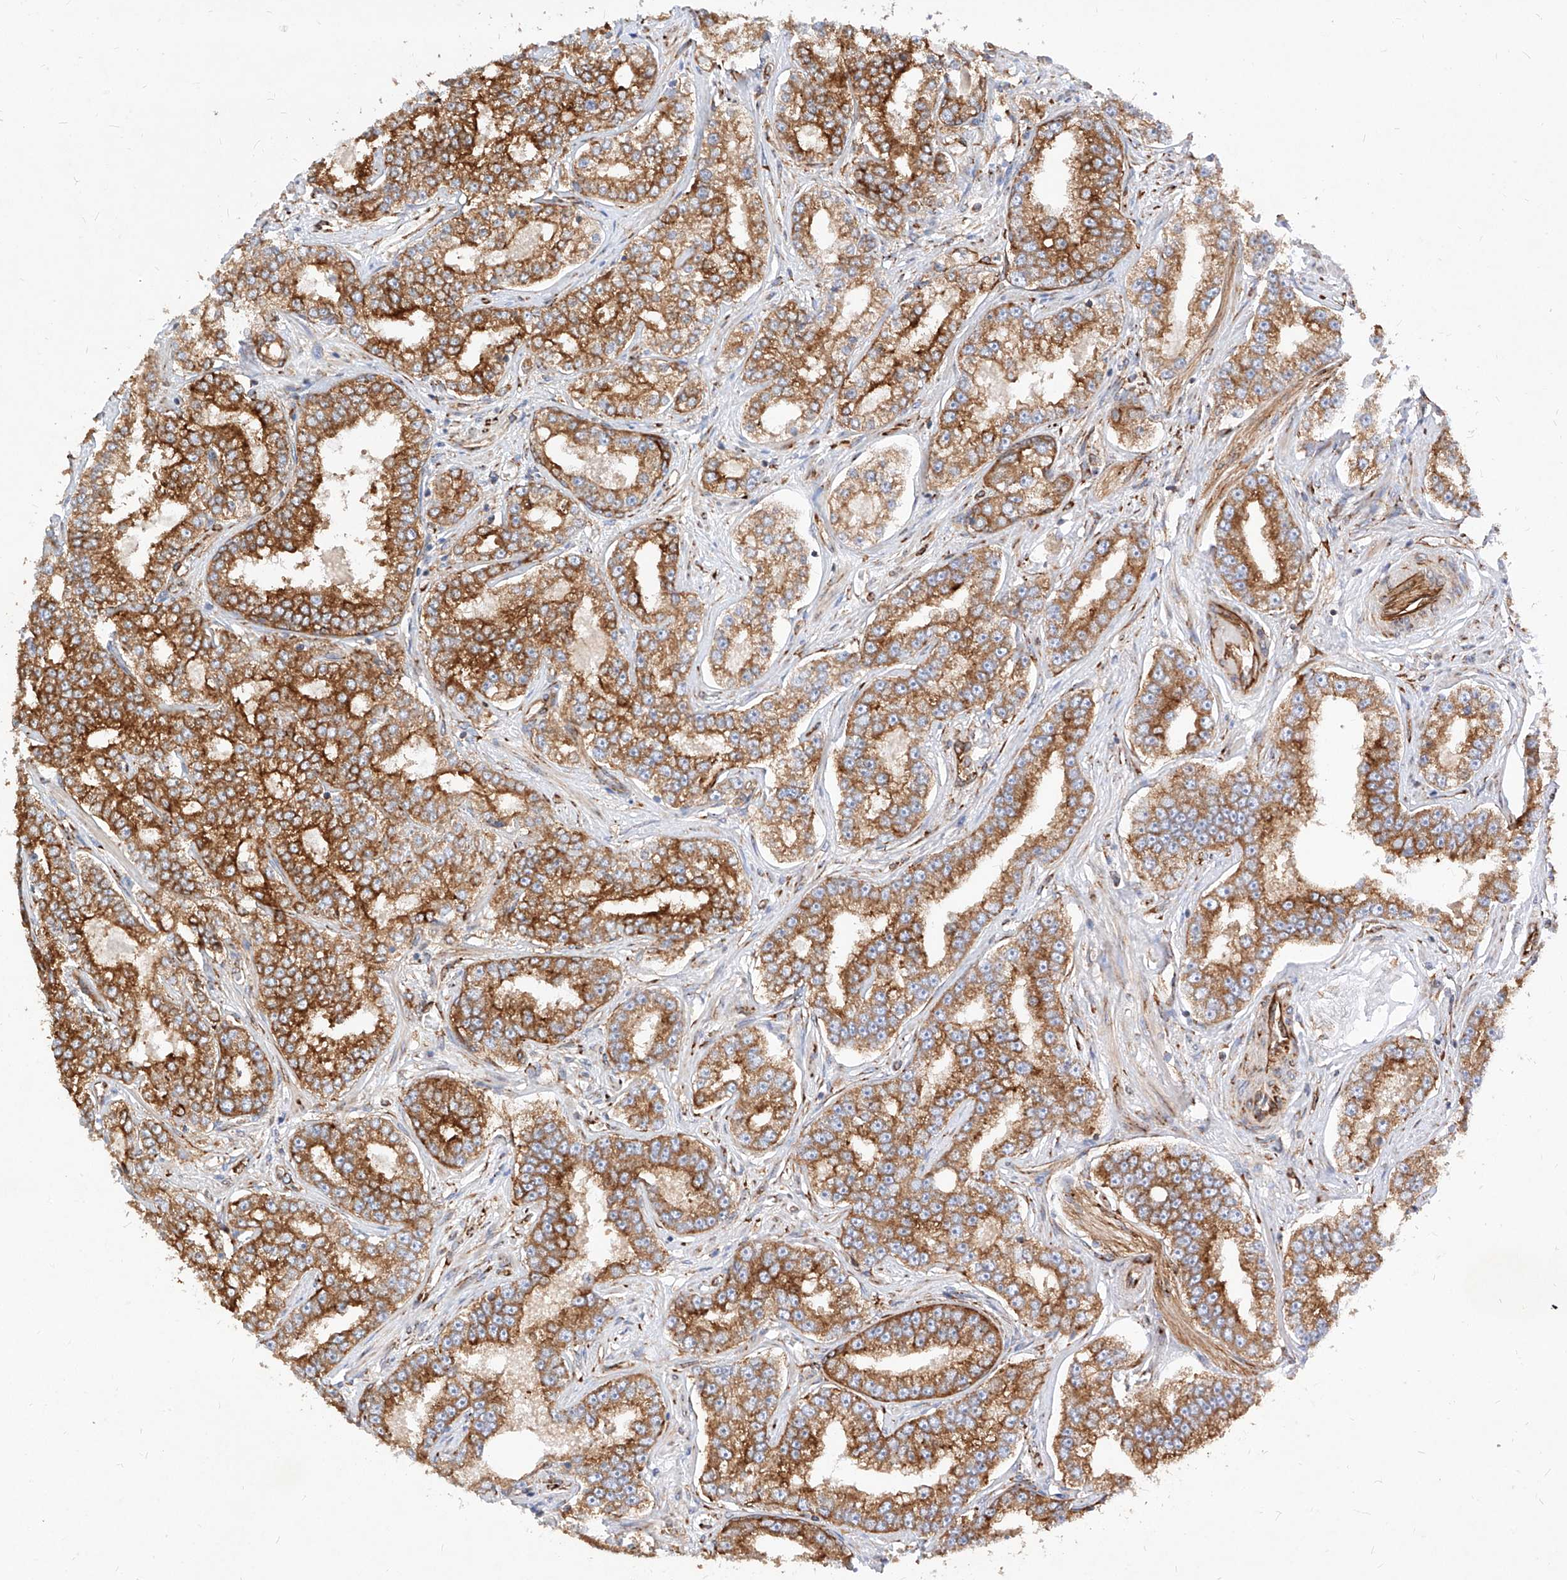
{"staining": {"intensity": "strong", "quantity": ">75%", "location": "cytoplasmic/membranous"}, "tissue": "prostate cancer", "cell_type": "Tumor cells", "image_type": "cancer", "snomed": [{"axis": "morphology", "description": "Normal tissue, NOS"}, {"axis": "morphology", "description": "Adenocarcinoma, High grade"}, {"axis": "topography", "description": "Prostate"}], "caption": "Protein expression by immunohistochemistry (IHC) shows strong cytoplasmic/membranous expression in about >75% of tumor cells in high-grade adenocarcinoma (prostate).", "gene": "CSGALNACT2", "patient": {"sex": "male", "age": 83}}